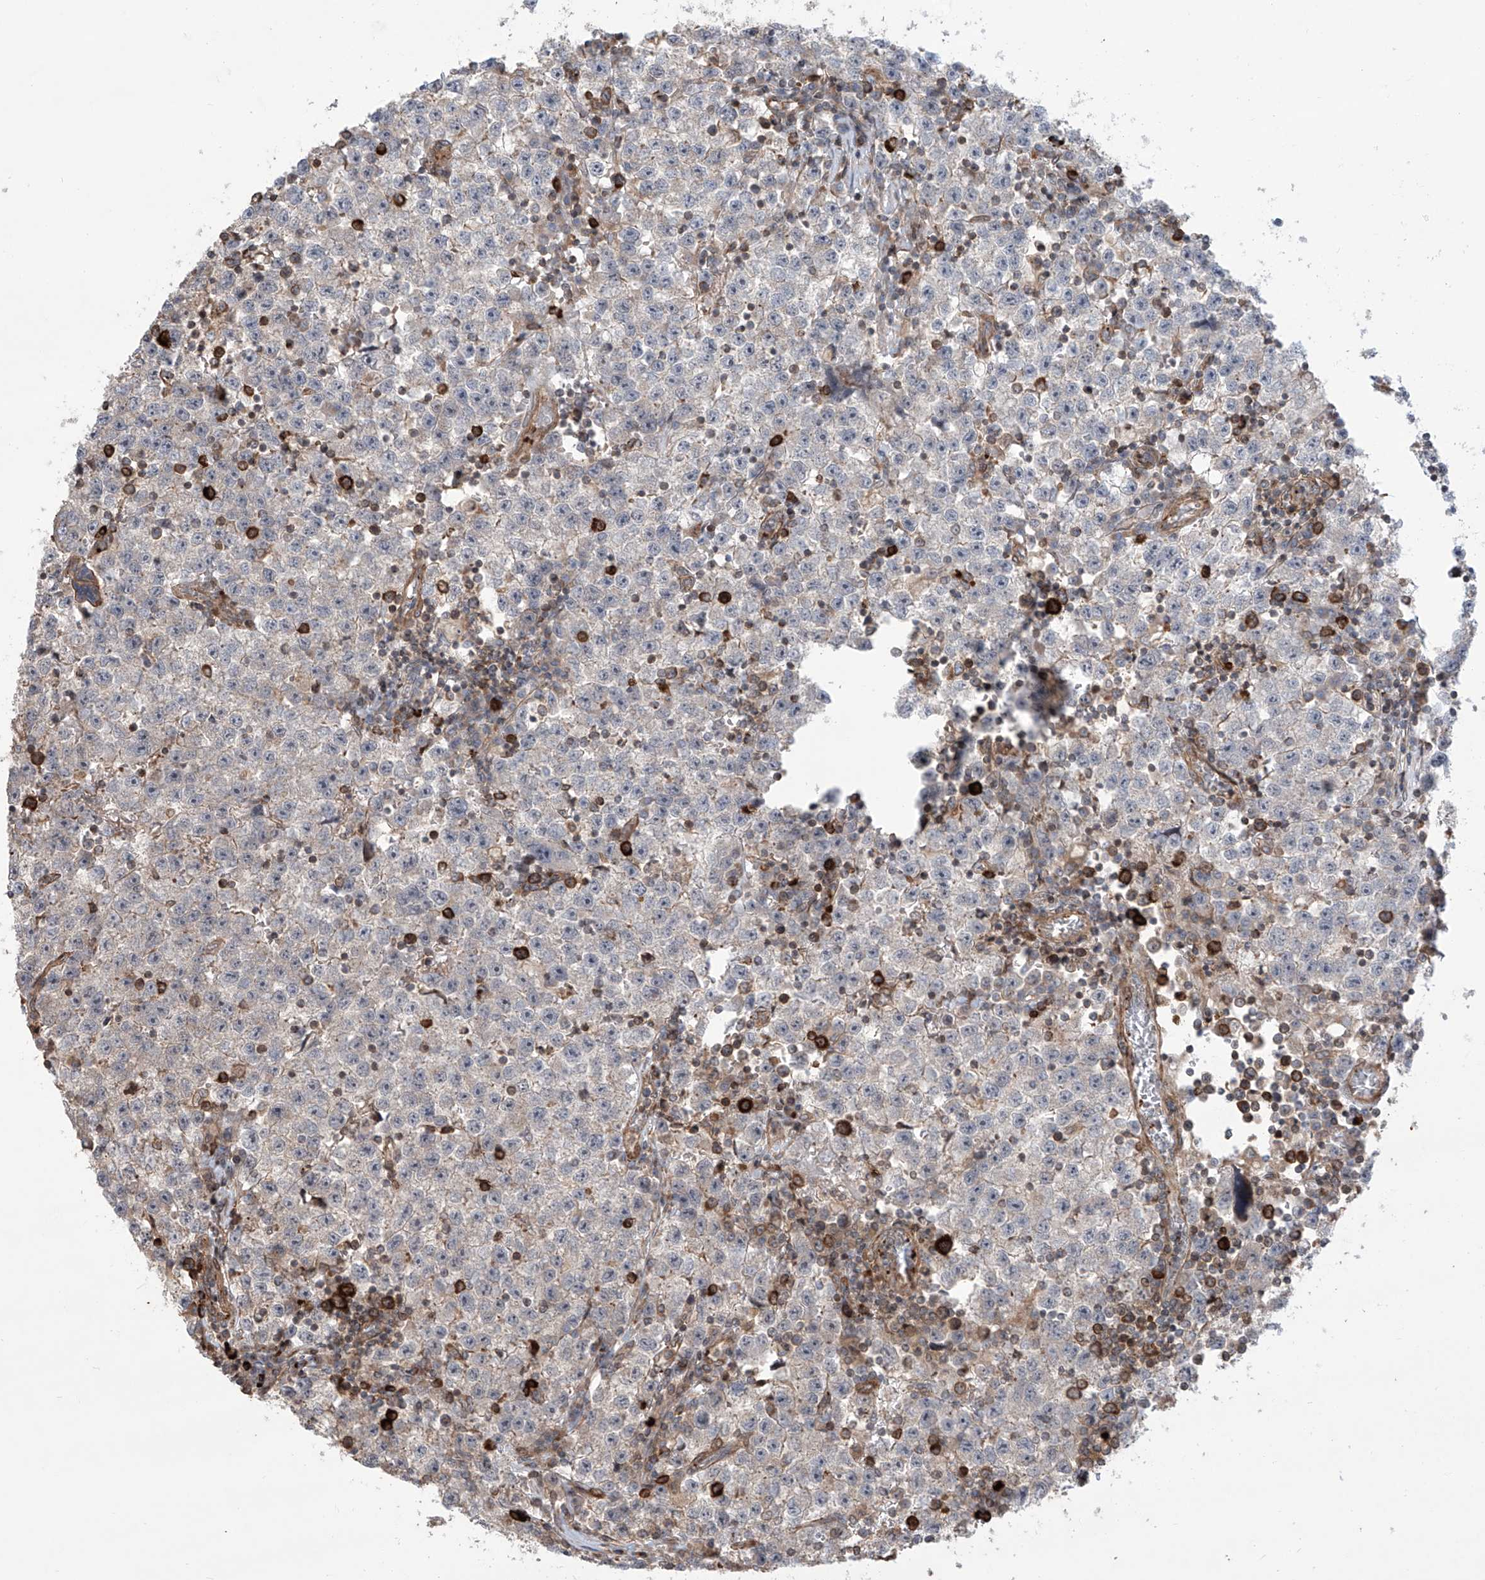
{"staining": {"intensity": "negative", "quantity": "none", "location": "none"}, "tissue": "testis cancer", "cell_type": "Tumor cells", "image_type": "cancer", "snomed": [{"axis": "morphology", "description": "Seminoma, NOS"}, {"axis": "topography", "description": "Testis"}], "caption": "Photomicrograph shows no significant protein staining in tumor cells of testis cancer.", "gene": "APAF1", "patient": {"sex": "male", "age": 22}}